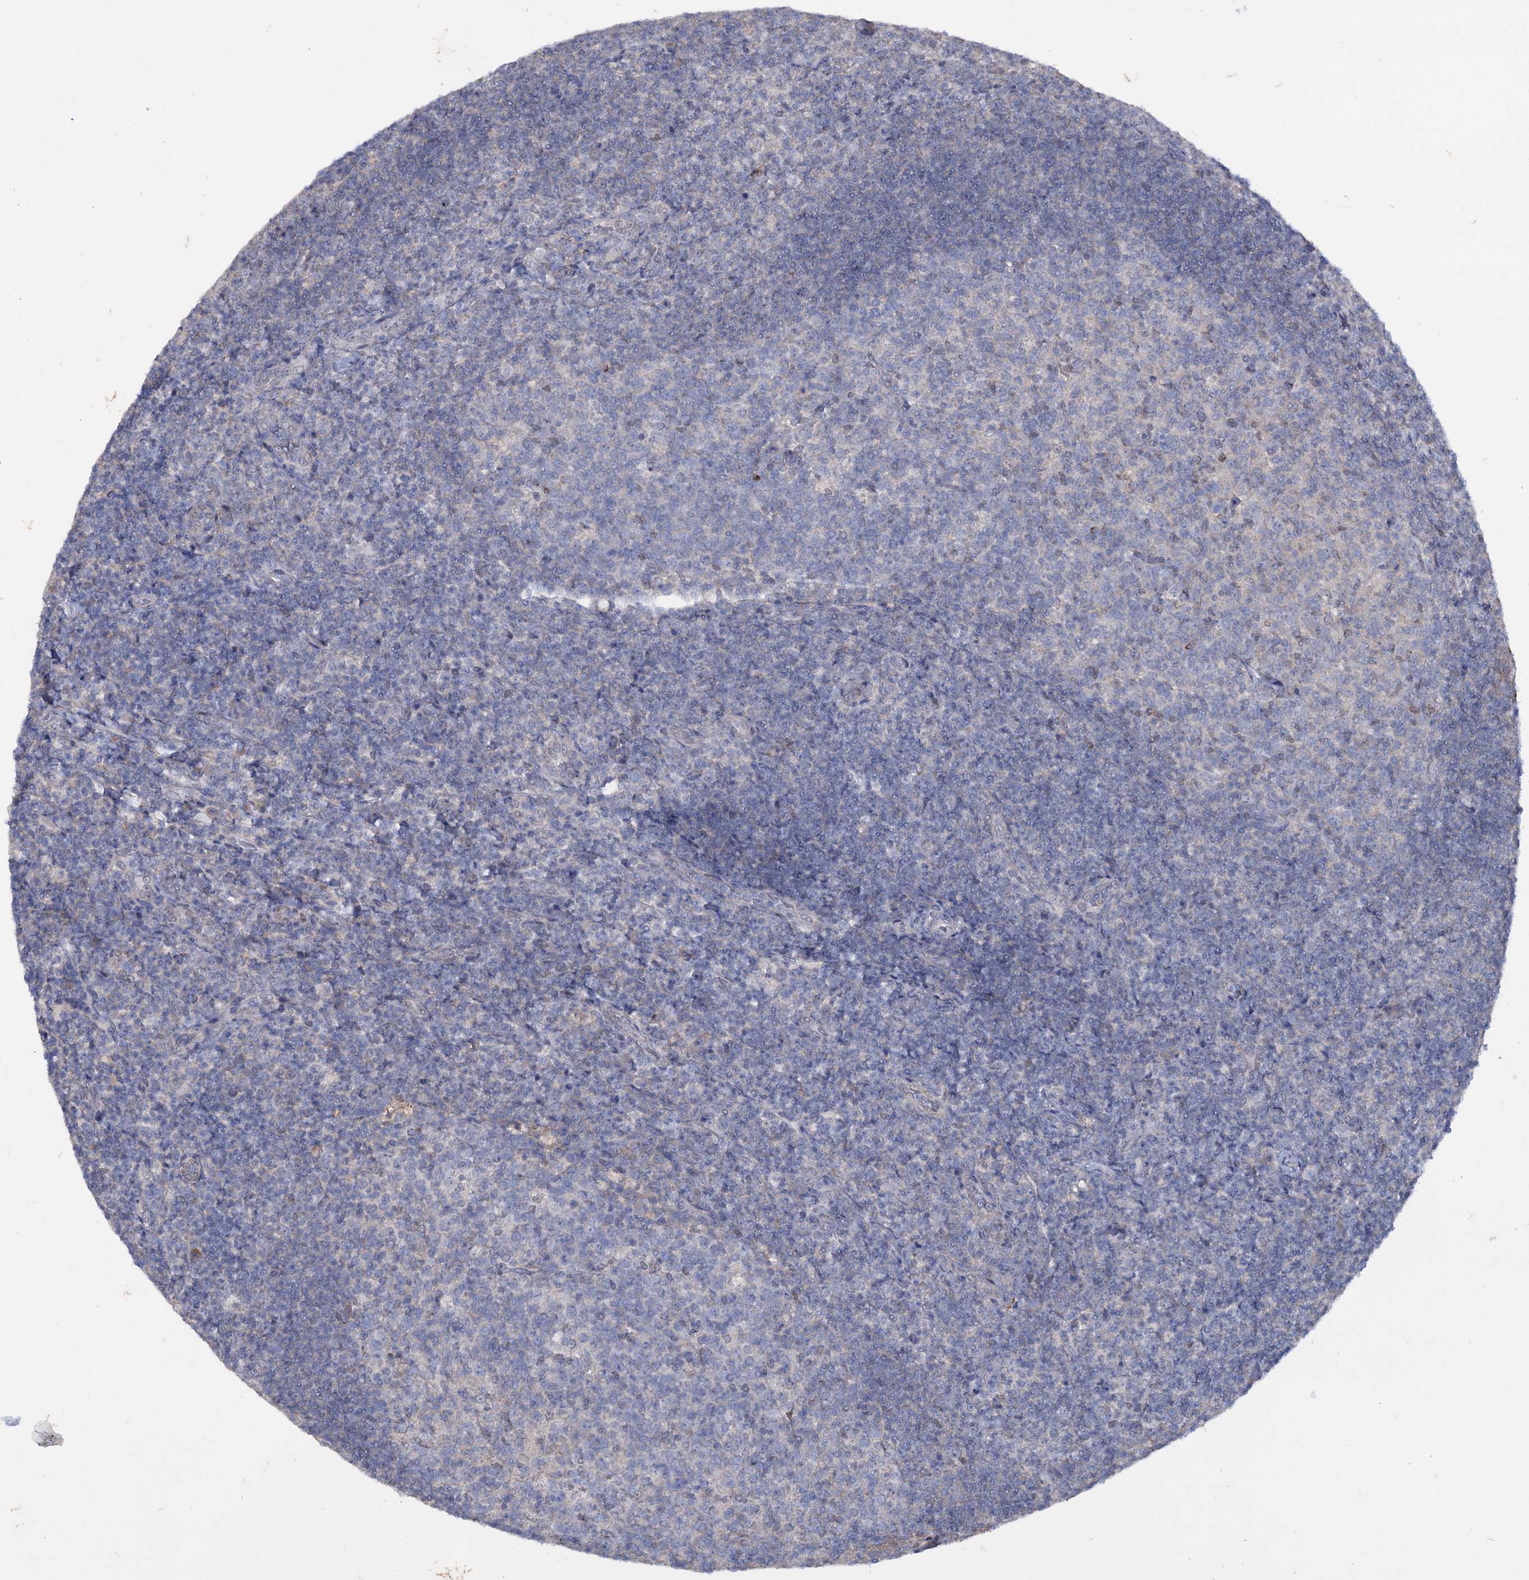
{"staining": {"intensity": "negative", "quantity": "none", "location": "none"}, "tissue": "tonsil", "cell_type": "Germinal center cells", "image_type": "normal", "snomed": [{"axis": "morphology", "description": "Normal tissue, NOS"}, {"axis": "topography", "description": "Tonsil"}], "caption": "Germinal center cells show no significant protein positivity in unremarkable tonsil.", "gene": "MID1IP1", "patient": {"sex": "female", "age": 10}}